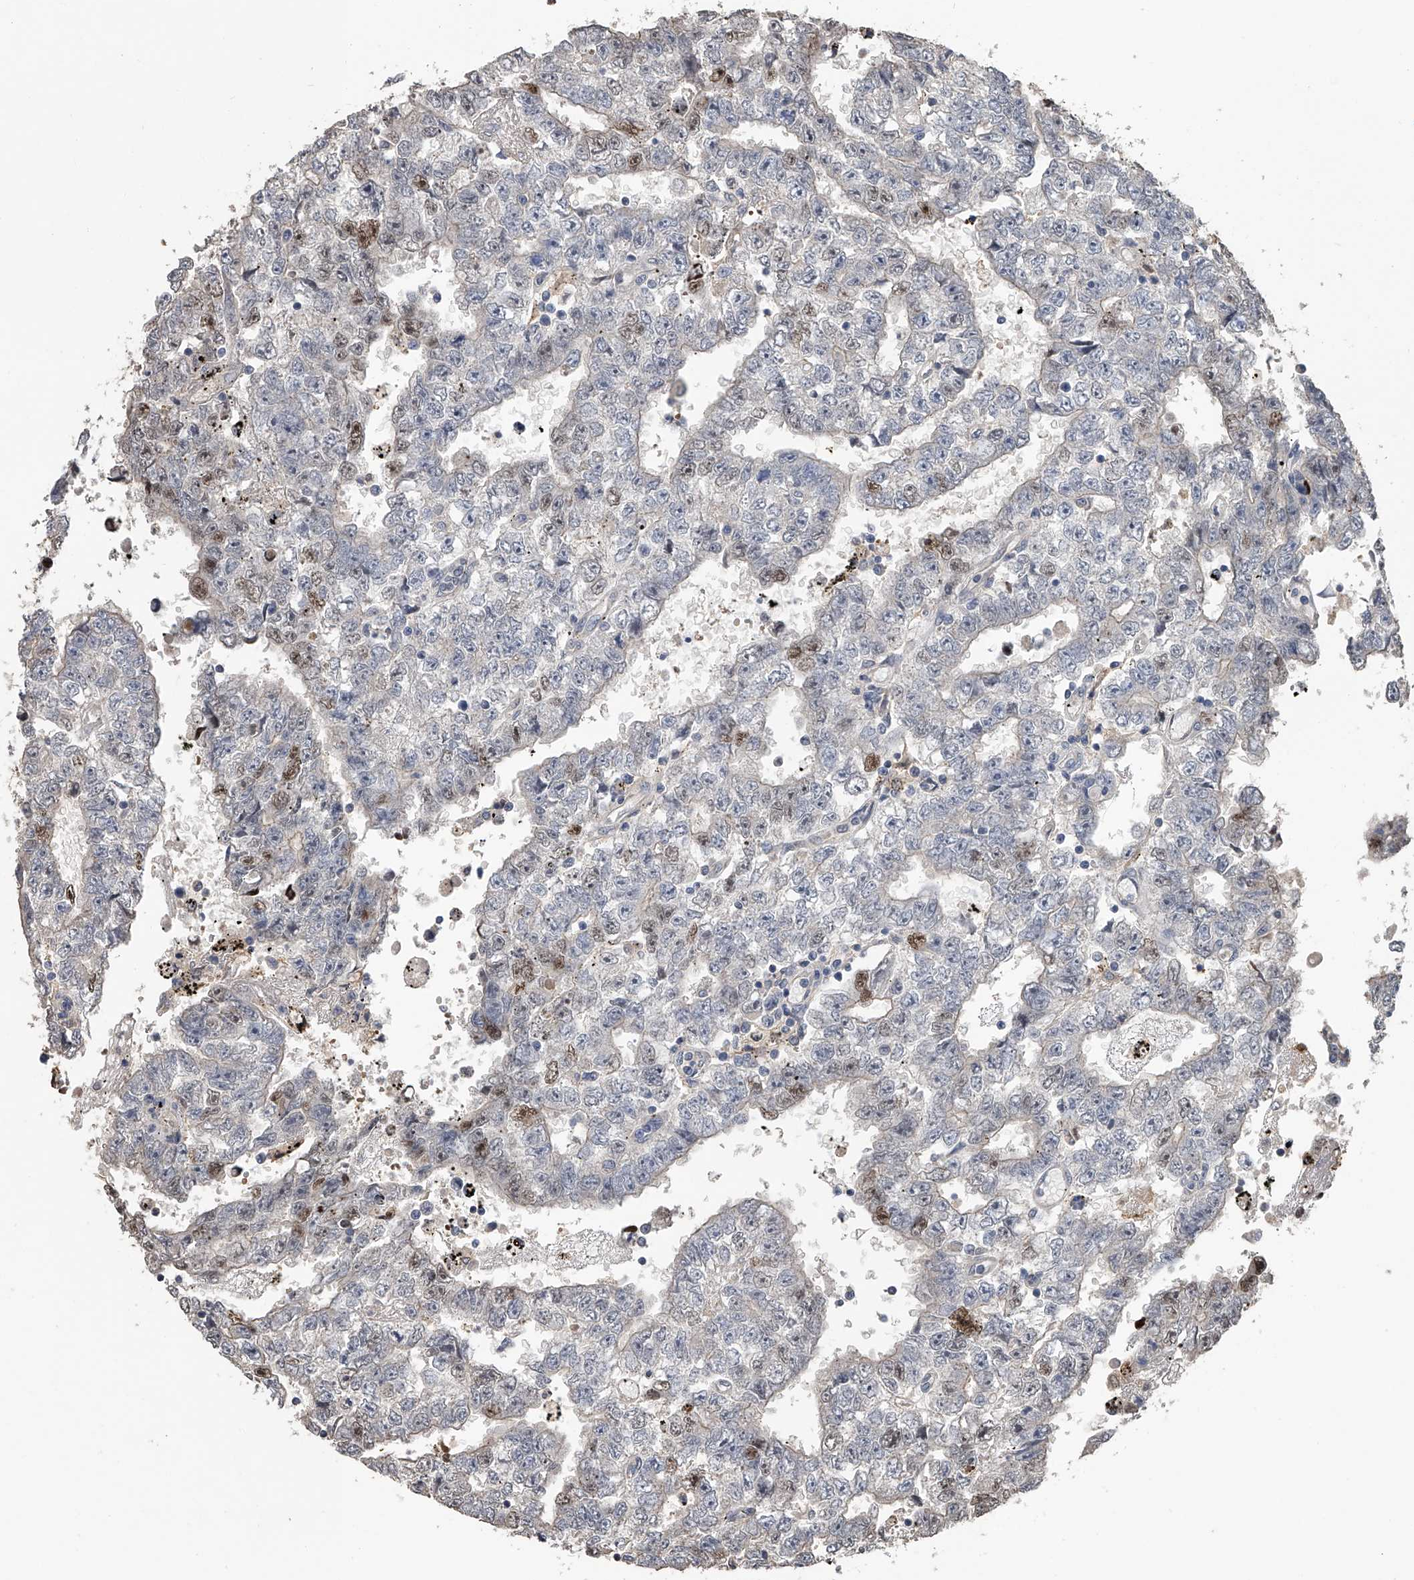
{"staining": {"intensity": "moderate", "quantity": "<25%", "location": "nuclear"}, "tissue": "testis cancer", "cell_type": "Tumor cells", "image_type": "cancer", "snomed": [{"axis": "morphology", "description": "Carcinoma, Embryonal, NOS"}, {"axis": "topography", "description": "Testis"}], "caption": "Human testis embryonal carcinoma stained with a brown dye displays moderate nuclear positive positivity in approximately <25% of tumor cells.", "gene": "DOCK9", "patient": {"sex": "male", "age": 25}}